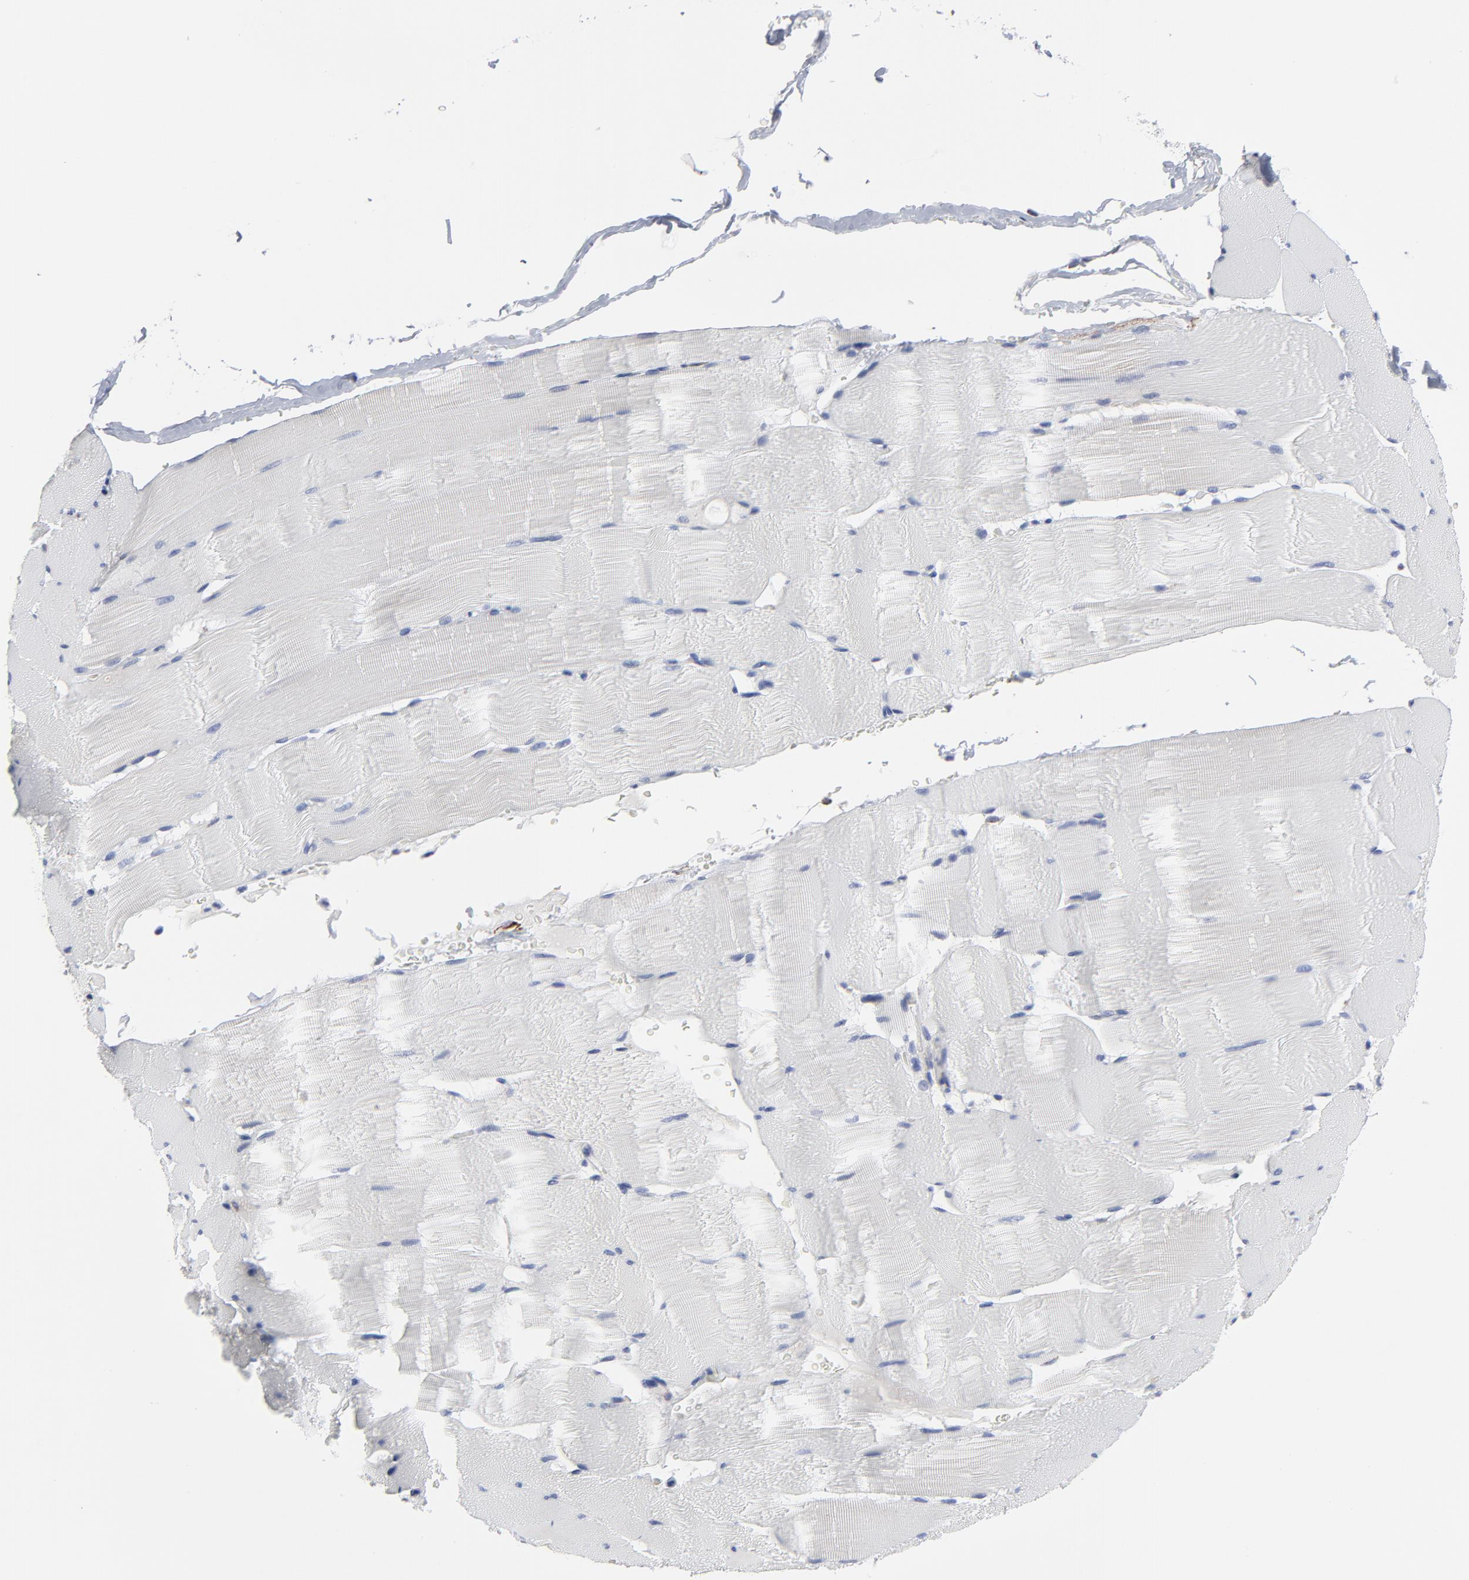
{"staining": {"intensity": "negative", "quantity": "none", "location": "none"}, "tissue": "skeletal muscle", "cell_type": "Myocytes", "image_type": "normal", "snomed": [{"axis": "morphology", "description": "Normal tissue, NOS"}, {"axis": "topography", "description": "Skeletal muscle"}], "caption": "The histopathology image displays no staining of myocytes in normal skeletal muscle. The staining is performed using DAB brown chromogen with nuclei counter-stained in using hematoxylin.", "gene": "TXNRD2", "patient": {"sex": "male", "age": 62}}